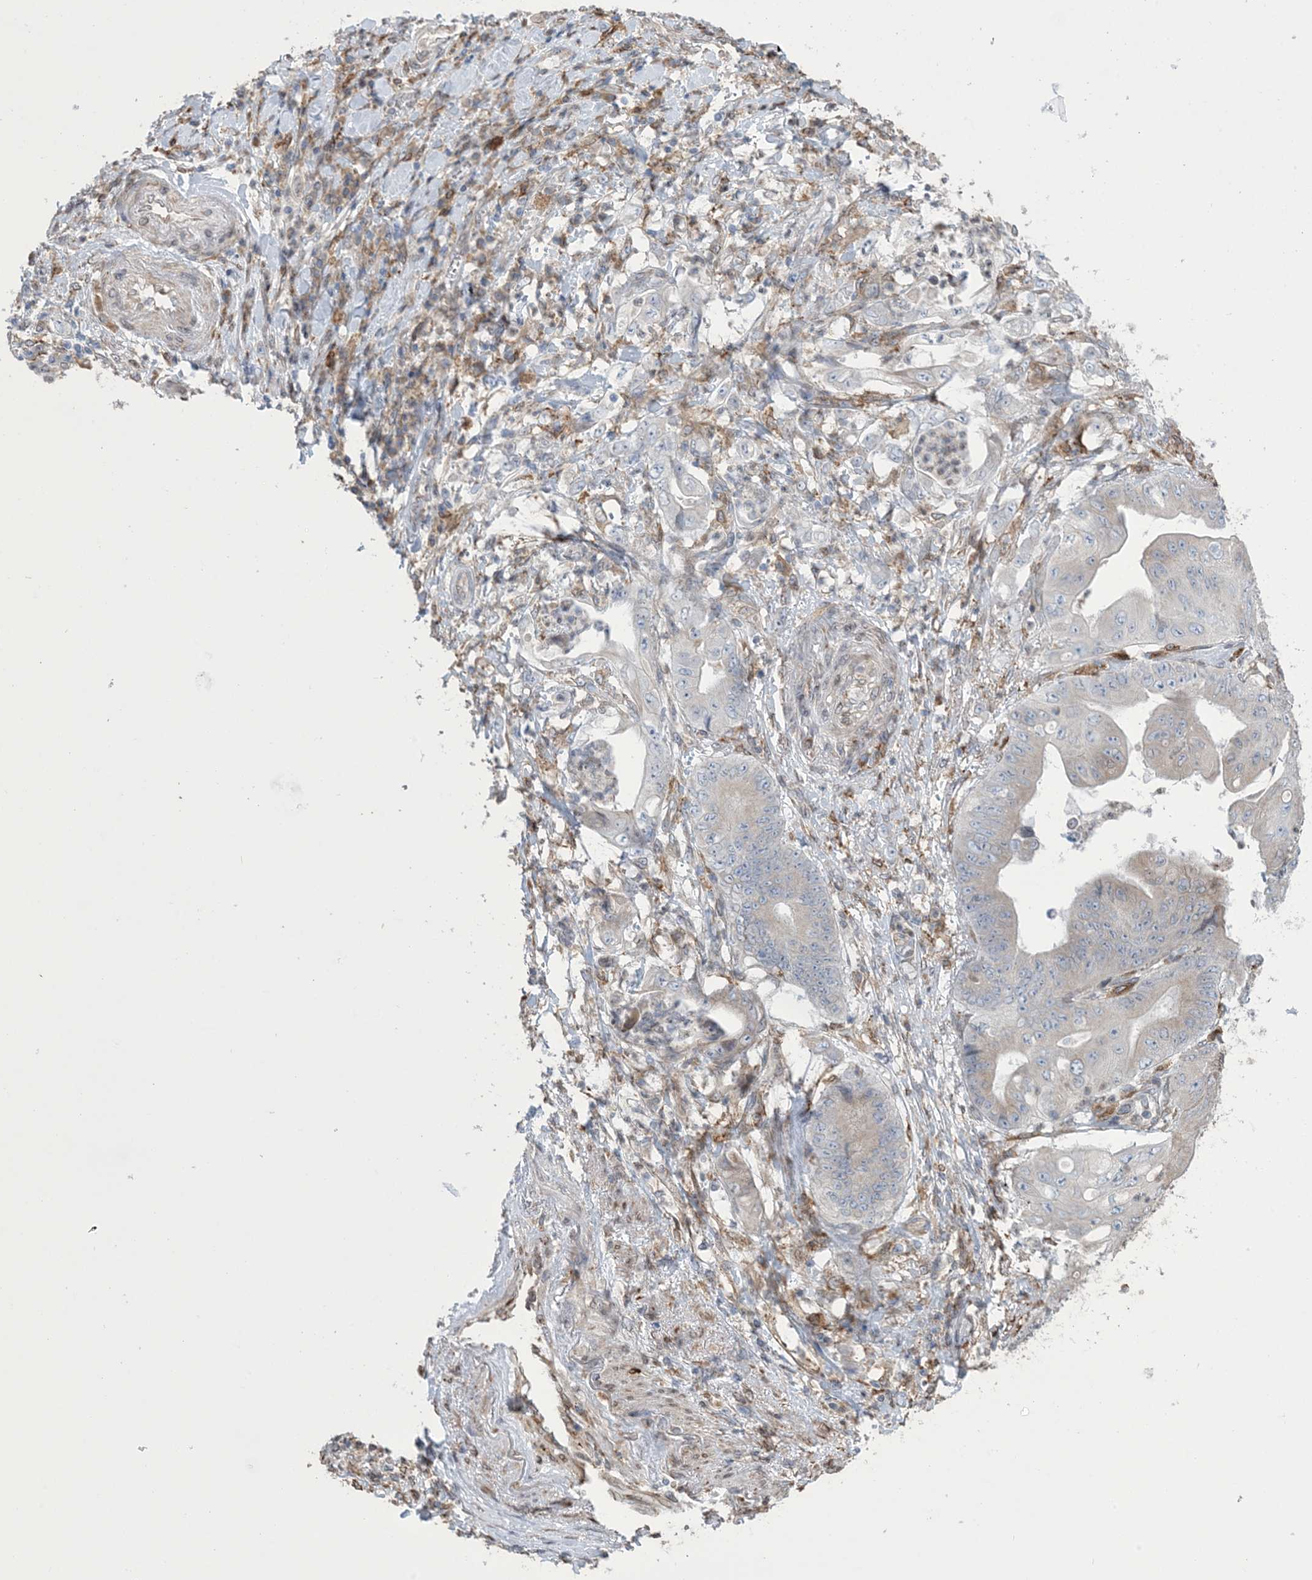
{"staining": {"intensity": "weak", "quantity": "<25%", "location": "cytoplasmic/membranous"}, "tissue": "stomach cancer", "cell_type": "Tumor cells", "image_type": "cancer", "snomed": [{"axis": "morphology", "description": "Adenocarcinoma, NOS"}, {"axis": "topography", "description": "Stomach"}], "caption": "This is a histopathology image of IHC staining of stomach cancer, which shows no expression in tumor cells.", "gene": "SHANK1", "patient": {"sex": "female", "age": 73}}